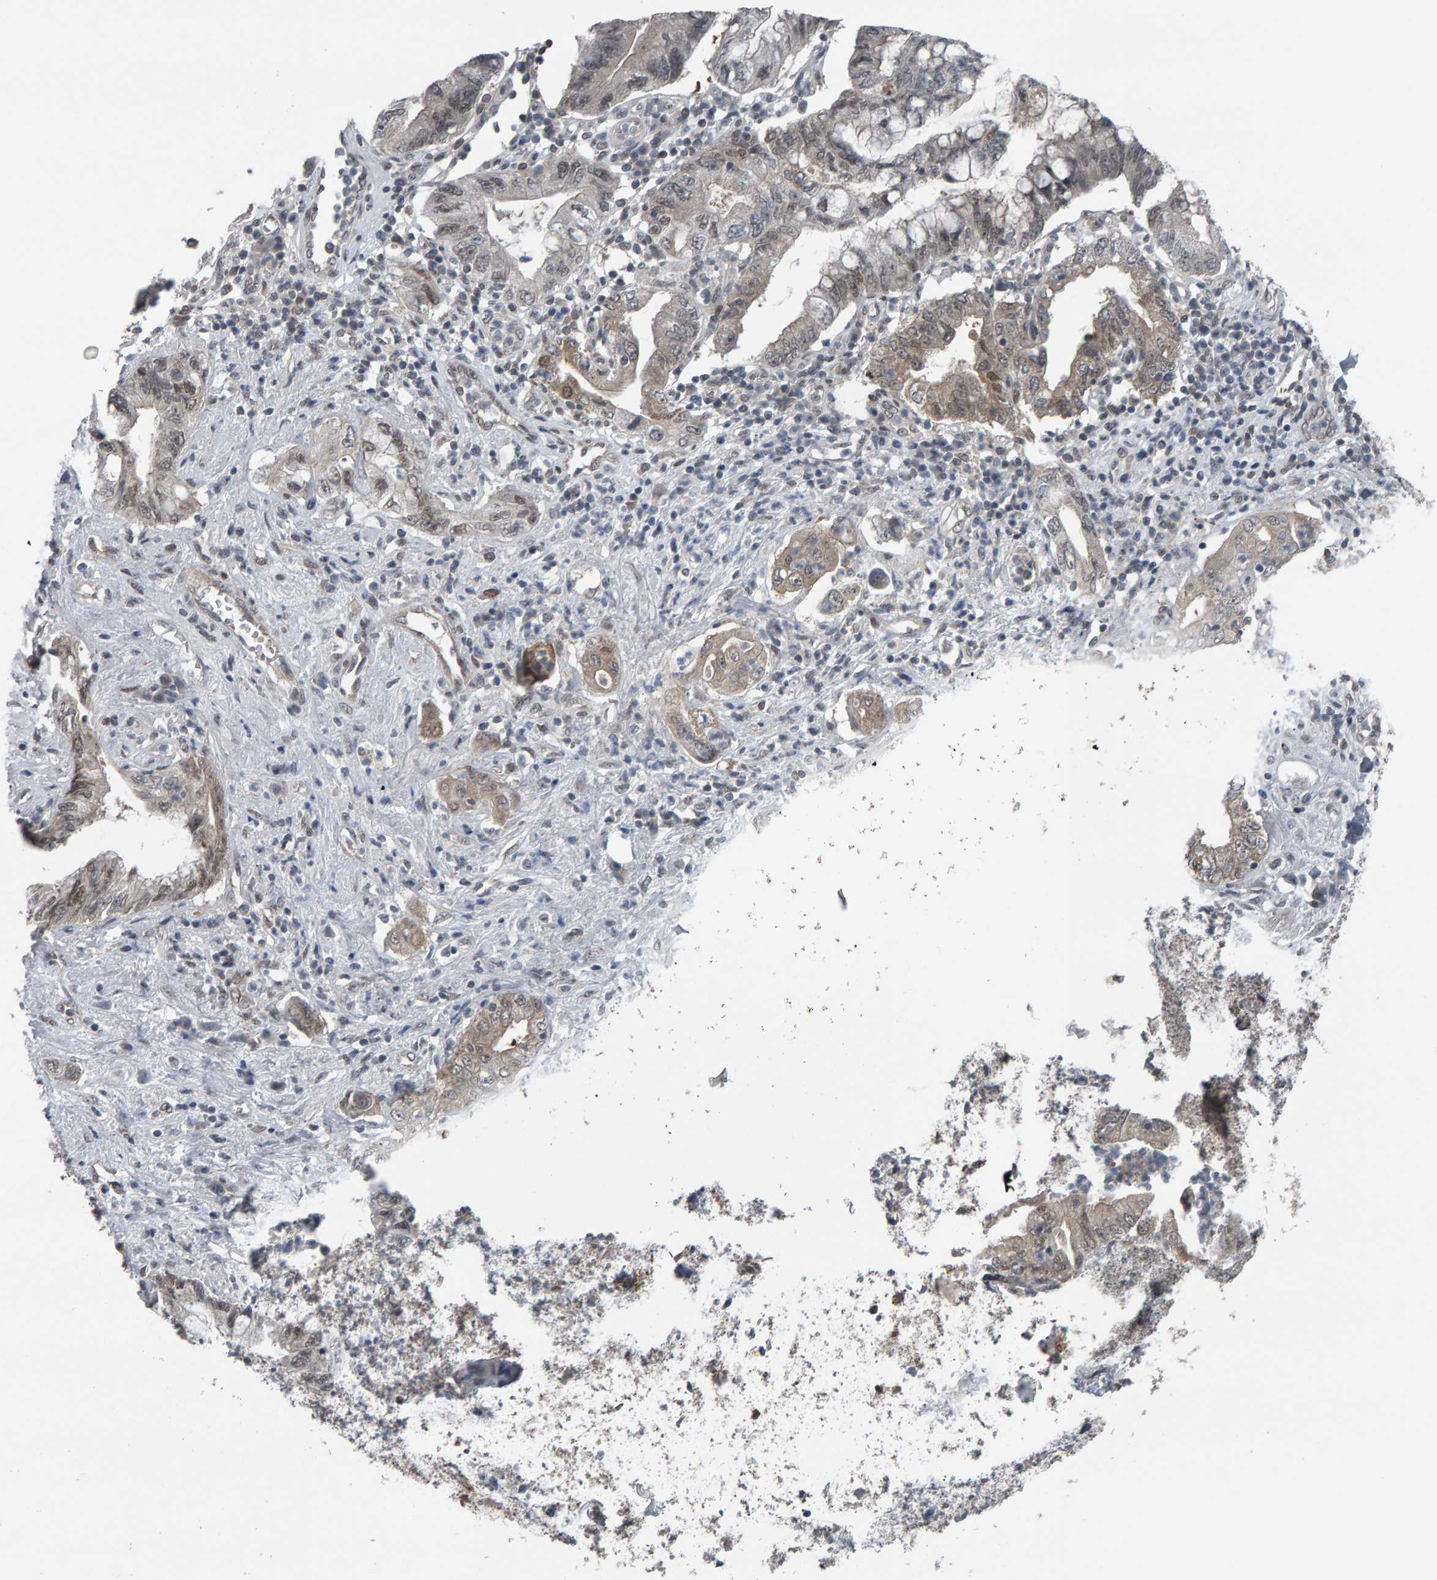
{"staining": {"intensity": "weak", "quantity": ">75%", "location": "nuclear"}, "tissue": "pancreatic cancer", "cell_type": "Tumor cells", "image_type": "cancer", "snomed": [{"axis": "morphology", "description": "Adenocarcinoma, NOS"}, {"axis": "topography", "description": "Pancreas"}], "caption": "DAB (3,3'-diaminobenzidine) immunohistochemical staining of pancreatic adenocarcinoma demonstrates weak nuclear protein expression in about >75% of tumor cells.", "gene": "COASY", "patient": {"sex": "female", "age": 73}}